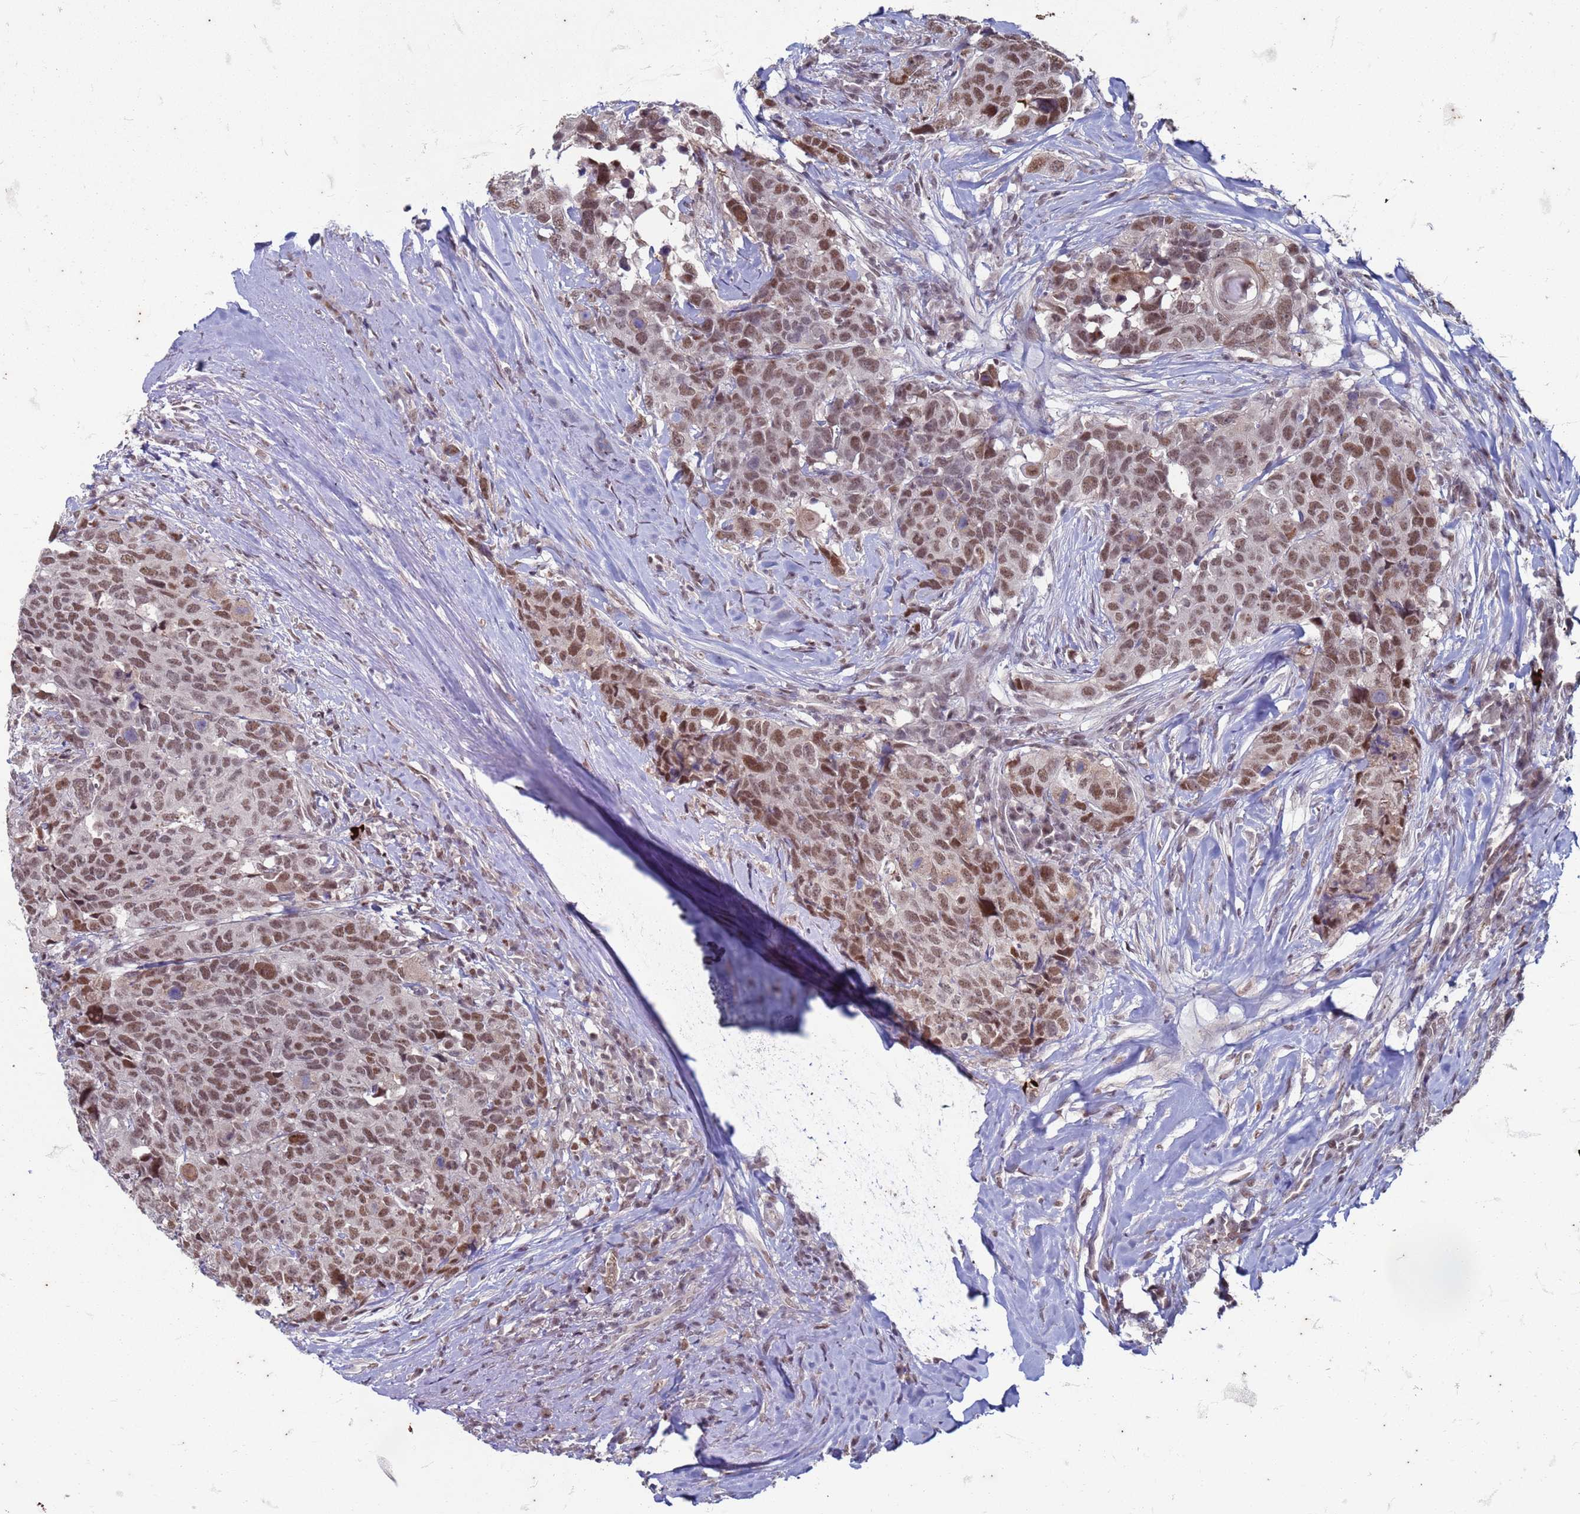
{"staining": {"intensity": "moderate", "quantity": ">75%", "location": "nuclear"}, "tissue": "head and neck cancer", "cell_type": "Tumor cells", "image_type": "cancer", "snomed": [{"axis": "morphology", "description": "Squamous cell carcinoma, NOS"}, {"axis": "topography", "description": "Head-Neck"}], "caption": "Tumor cells demonstrate moderate nuclear positivity in about >75% of cells in head and neck cancer (squamous cell carcinoma).", "gene": "TRMT6", "patient": {"sex": "male", "age": 66}}